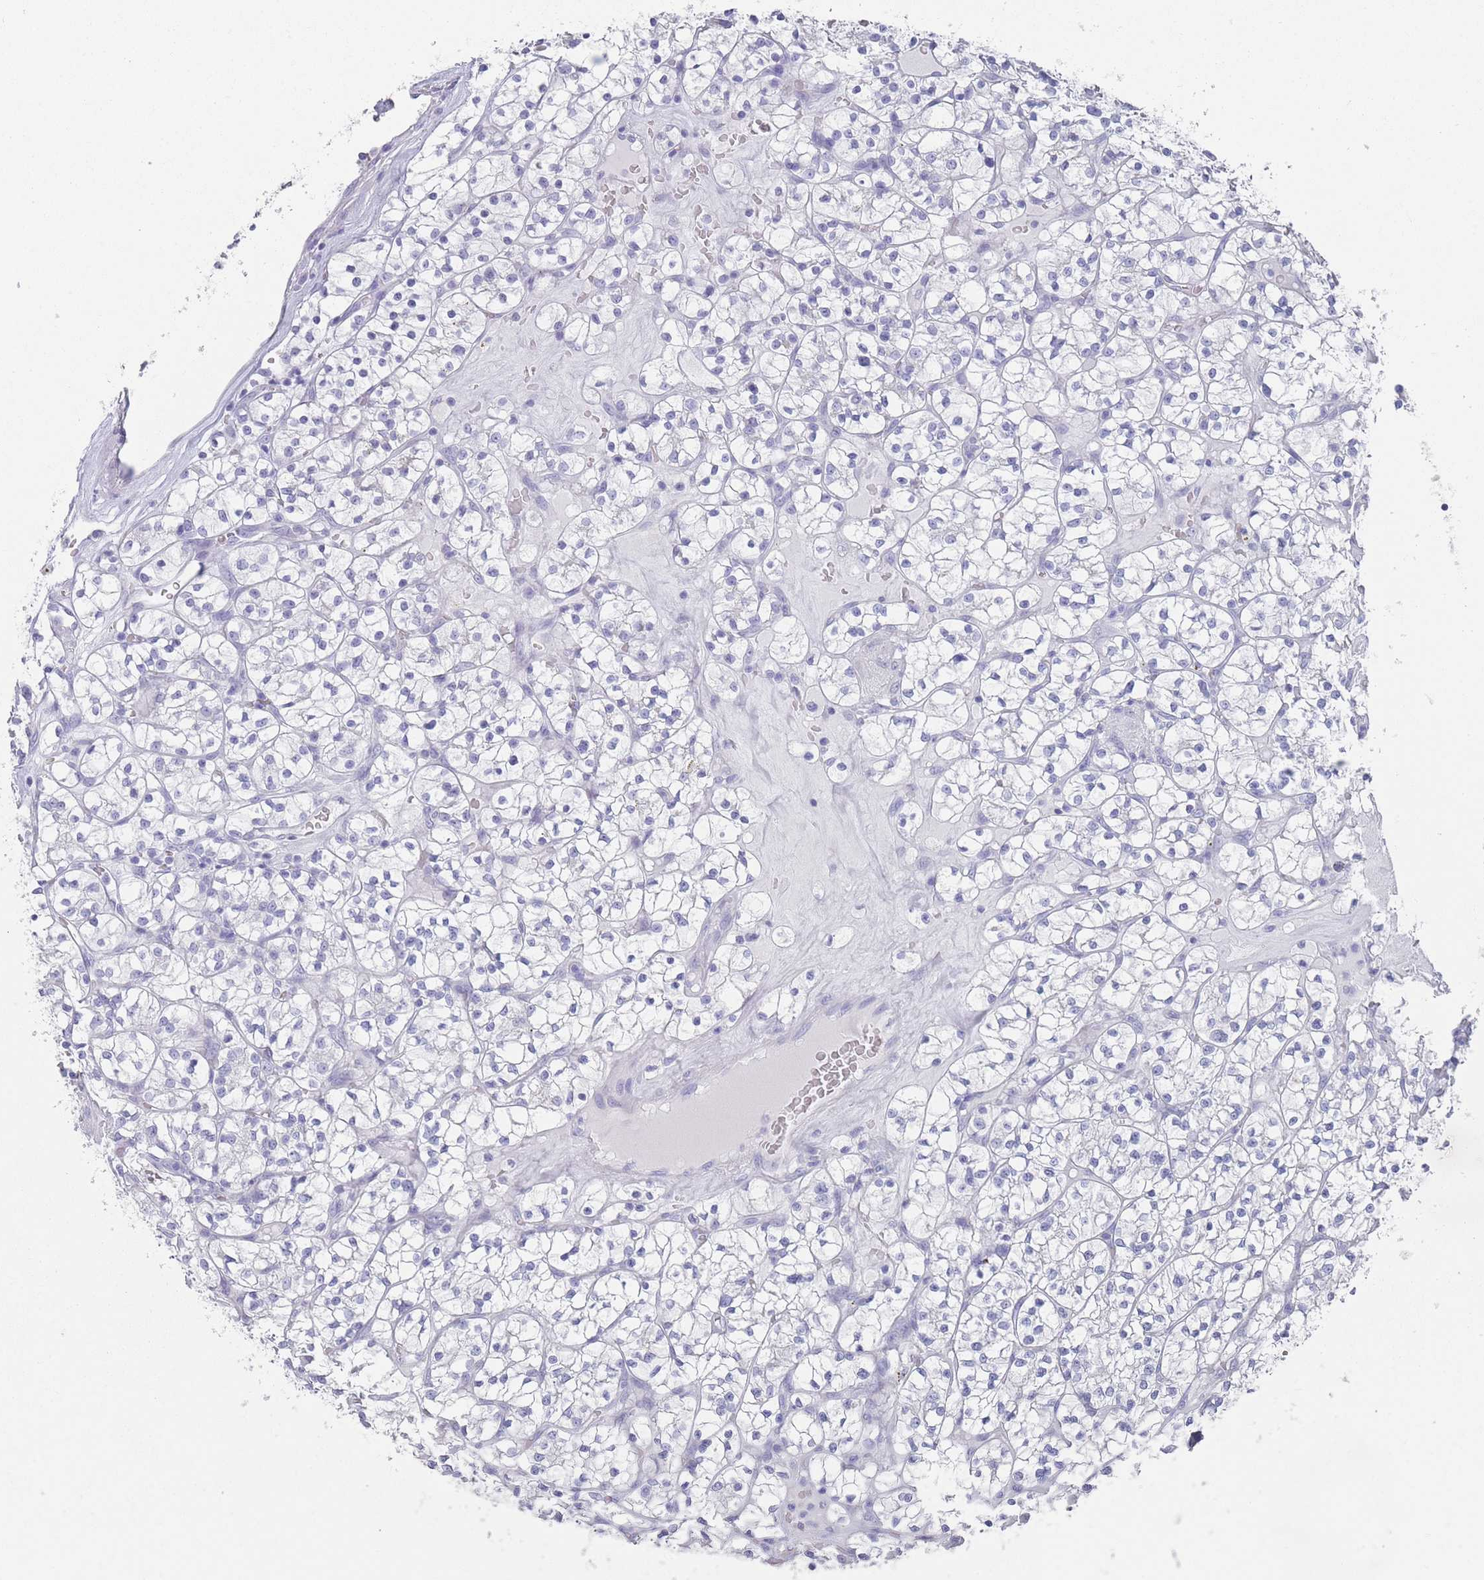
{"staining": {"intensity": "negative", "quantity": "none", "location": "none"}, "tissue": "renal cancer", "cell_type": "Tumor cells", "image_type": "cancer", "snomed": [{"axis": "morphology", "description": "Adenocarcinoma, NOS"}, {"axis": "topography", "description": "Kidney"}], "caption": "The image exhibits no staining of tumor cells in renal adenocarcinoma. (DAB (3,3'-diaminobenzidine) immunohistochemistry with hematoxylin counter stain).", "gene": "RAB2B", "patient": {"sex": "female", "age": 64}}